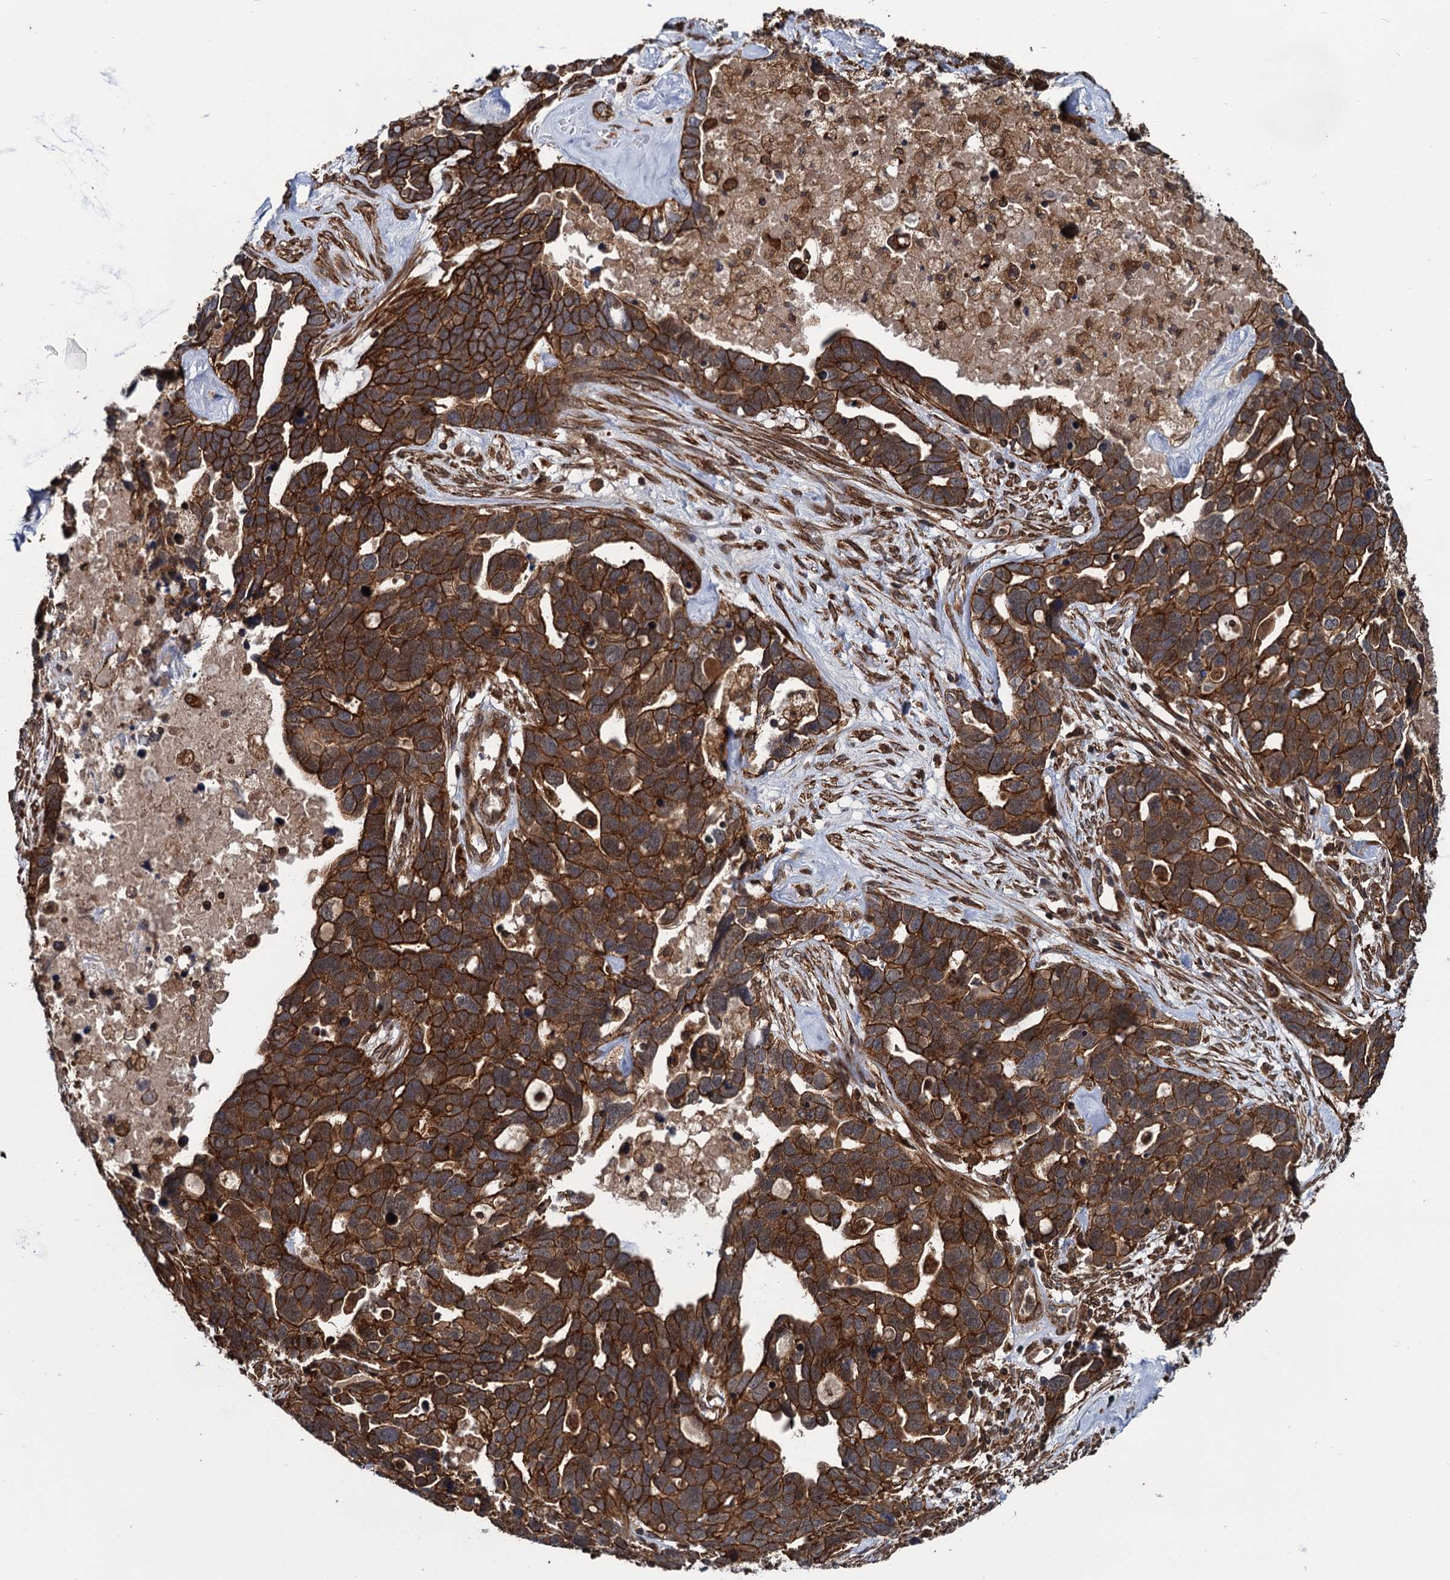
{"staining": {"intensity": "strong", "quantity": ">75%", "location": "cytoplasmic/membranous"}, "tissue": "ovarian cancer", "cell_type": "Tumor cells", "image_type": "cancer", "snomed": [{"axis": "morphology", "description": "Cystadenocarcinoma, serous, NOS"}, {"axis": "topography", "description": "Ovary"}], "caption": "This micrograph exhibits IHC staining of ovarian serous cystadenocarcinoma, with high strong cytoplasmic/membranous expression in about >75% of tumor cells.", "gene": "ZFYVE19", "patient": {"sex": "female", "age": 54}}